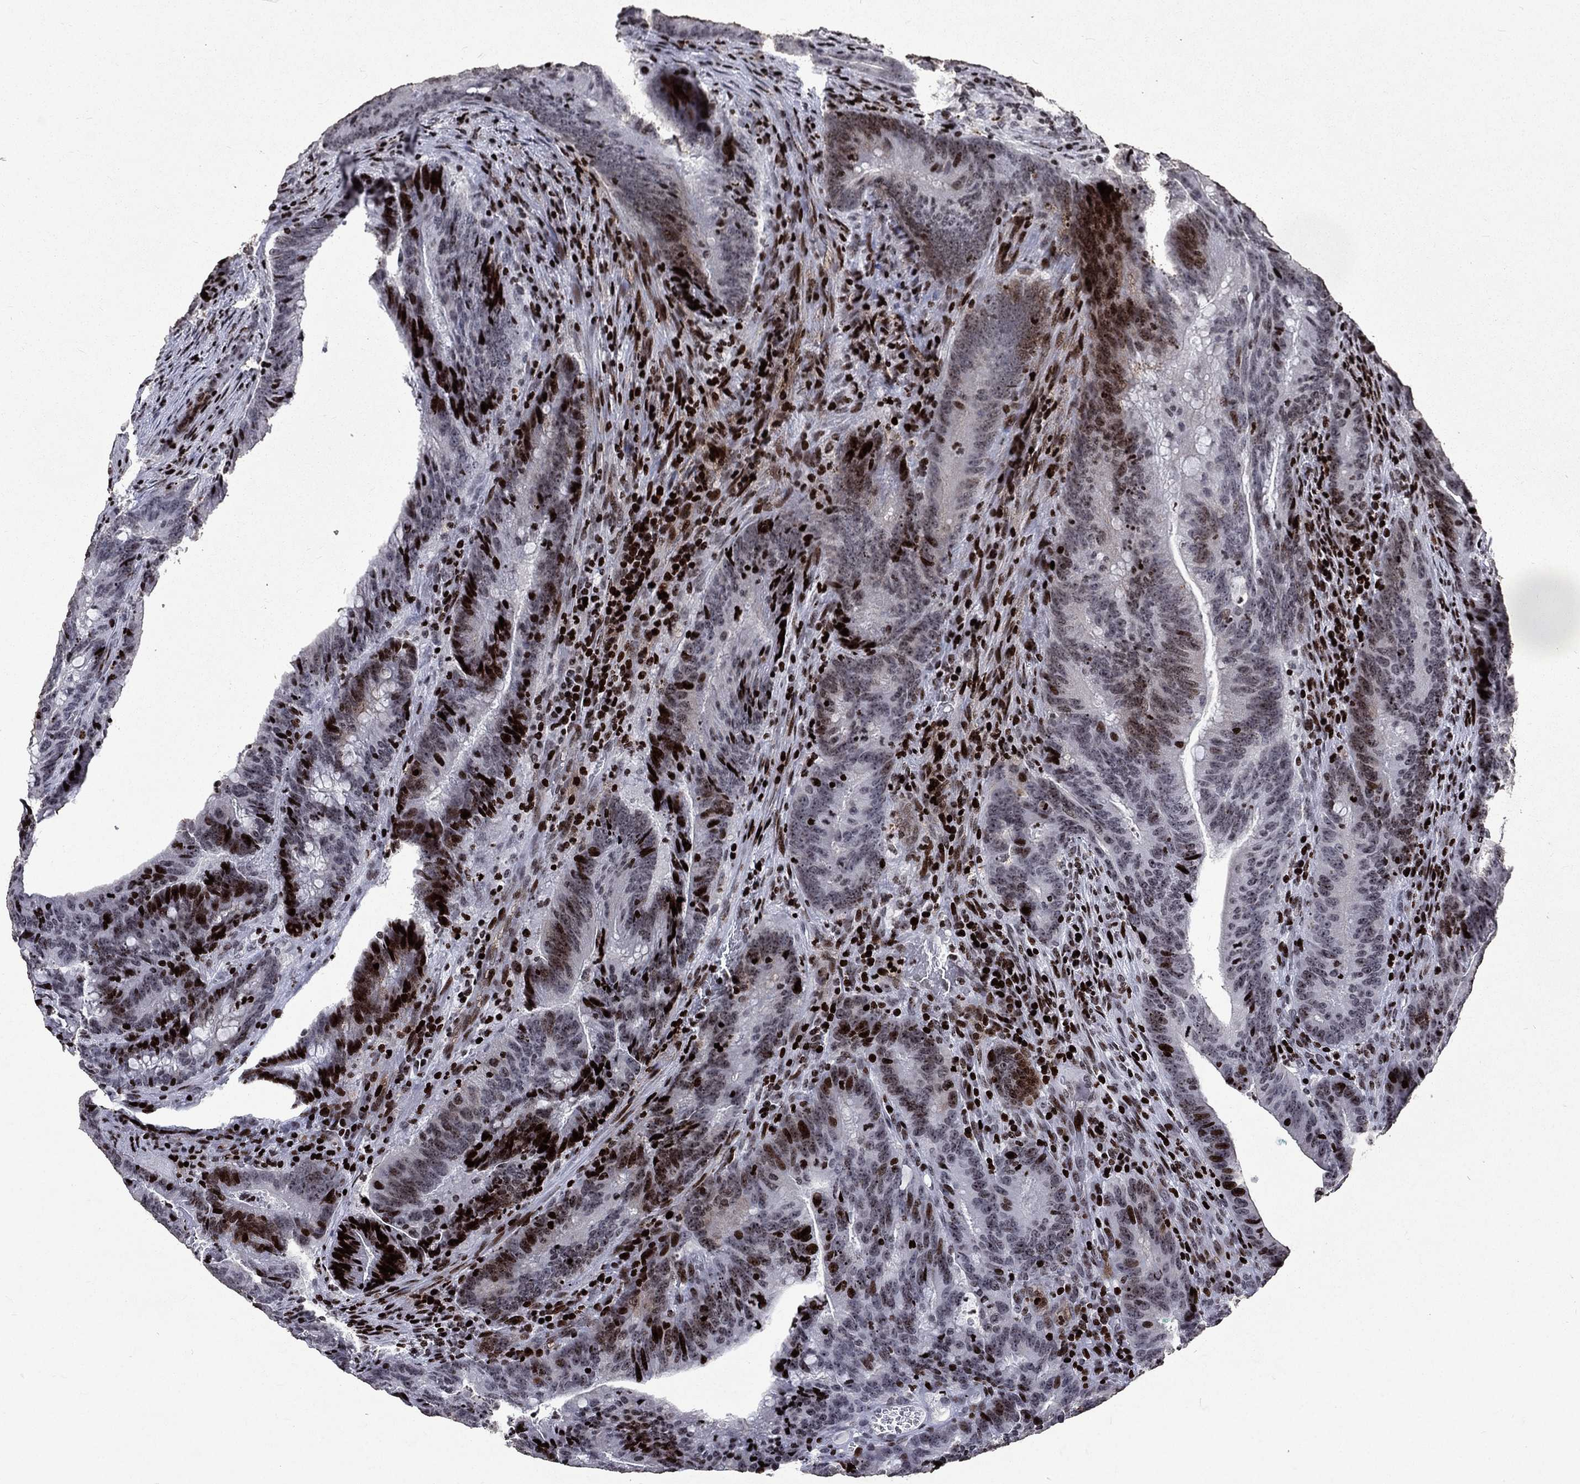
{"staining": {"intensity": "strong", "quantity": "<25%", "location": "nuclear"}, "tissue": "colorectal cancer", "cell_type": "Tumor cells", "image_type": "cancer", "snomed": [{"axis": "morphology", "description": "Adenocarcinoma, NOS"}, {"axis": "topography", "description": "Colon"}], "caption": "The histopathology image exhibits staining of colorectal adenocarcinoma, revealing strong nuclear protein staining (brown color) within tumor cells.", "gene": "SRSF3", "patient": {"sex": "female", "age": 87}}